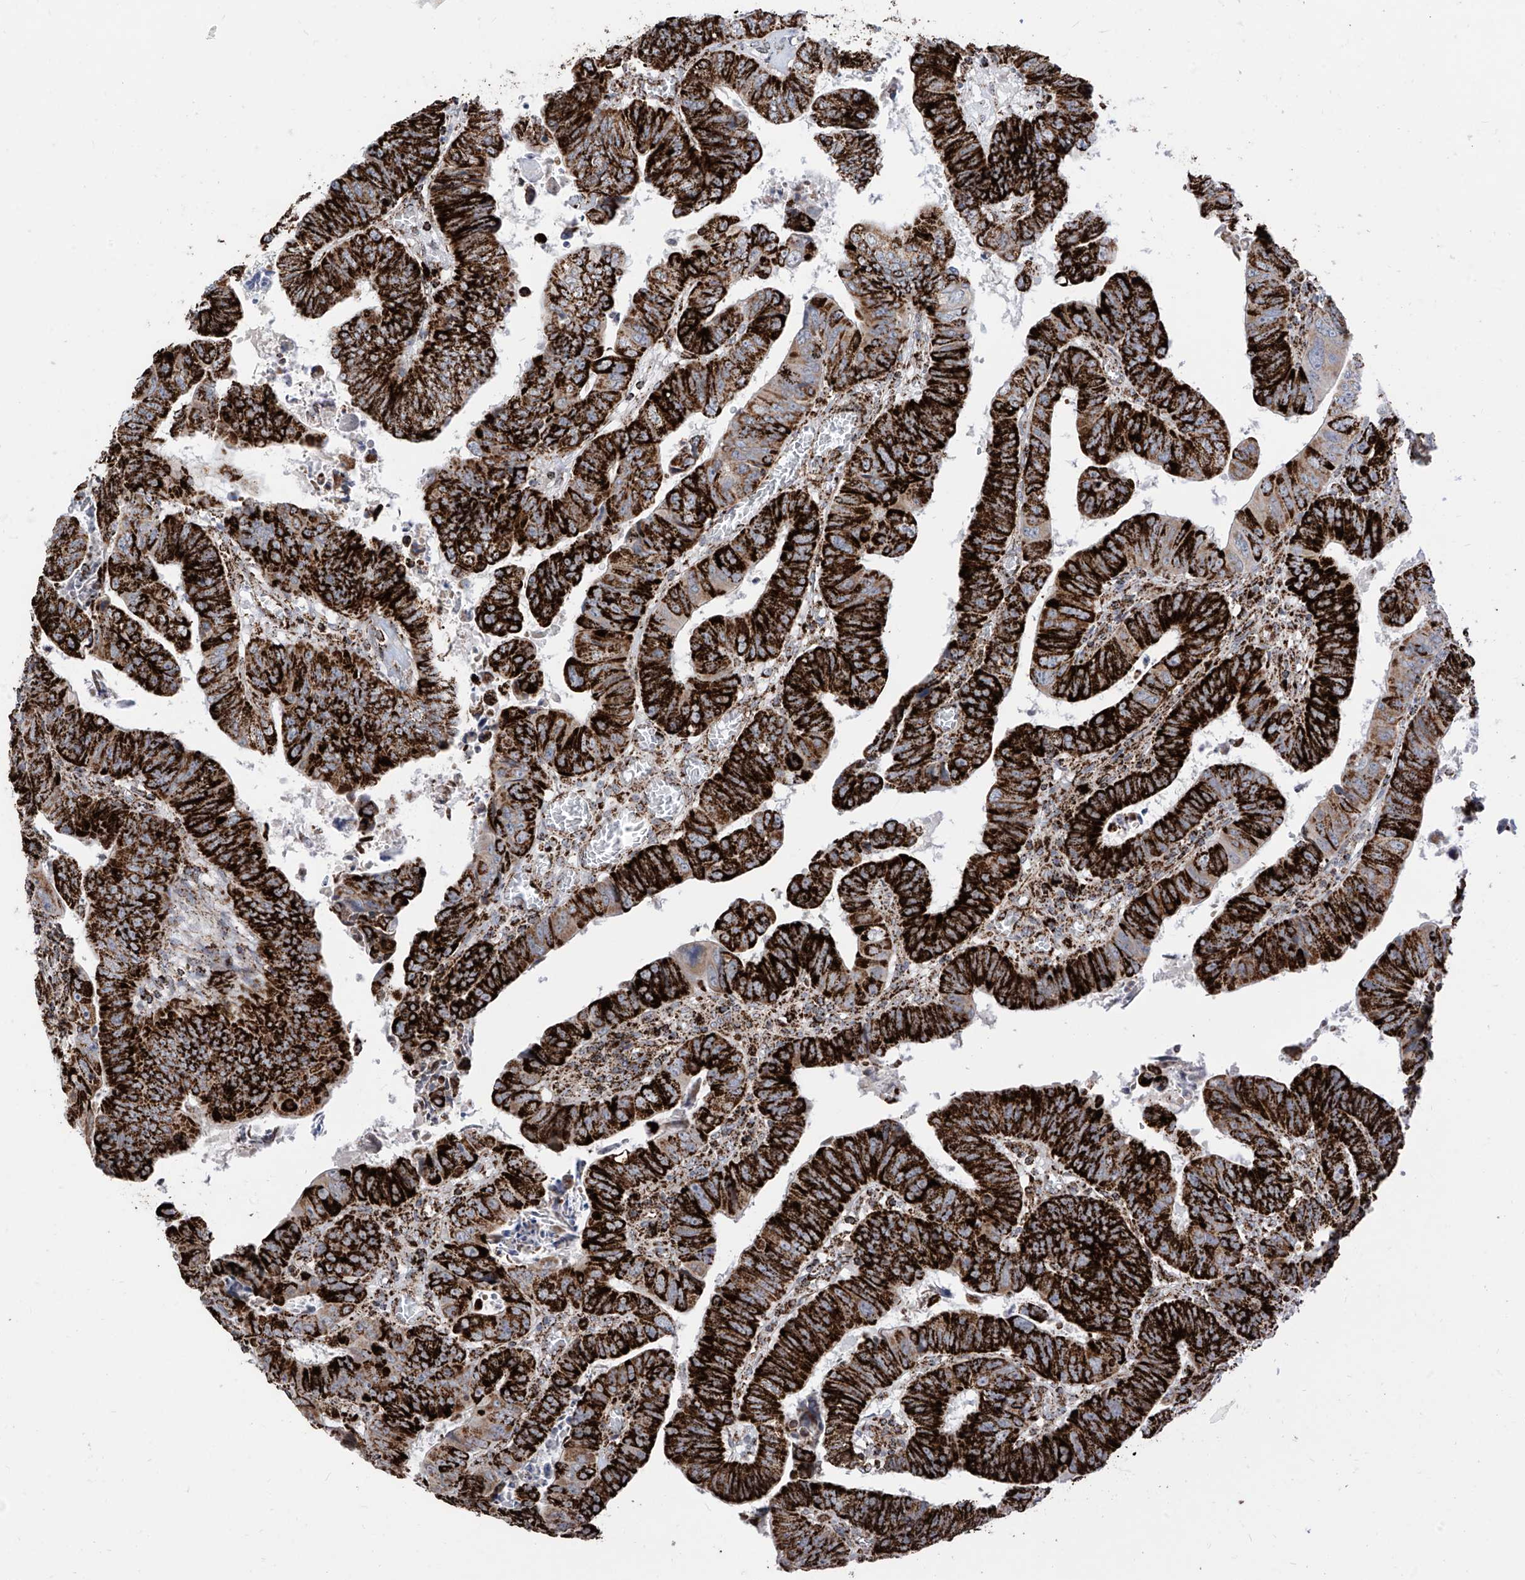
{"staining": {"intensity": "strong", "quantity": ">75%", "location": "cytoplasmic/membranous"}, "tissue": "colorectal cancer", "cell_type": "Tumor cells", "image_type": "cancer", "snomed": [{"axis": "morphology", "description": "Normal tissue, NOS"}, {"axis": "morphology", "description": "Adenocarcinoma, NOS"}, {"axis": "topography", "description": "Rectum"}], "caption": "Tumor cells demonstrate high levels of strong cytoplasmic/membranous staining in about >75% of cells in adenocarcinoma (colorectal).", "gene": "COX5B", "patient": {"sex": "female", "age": 65}}